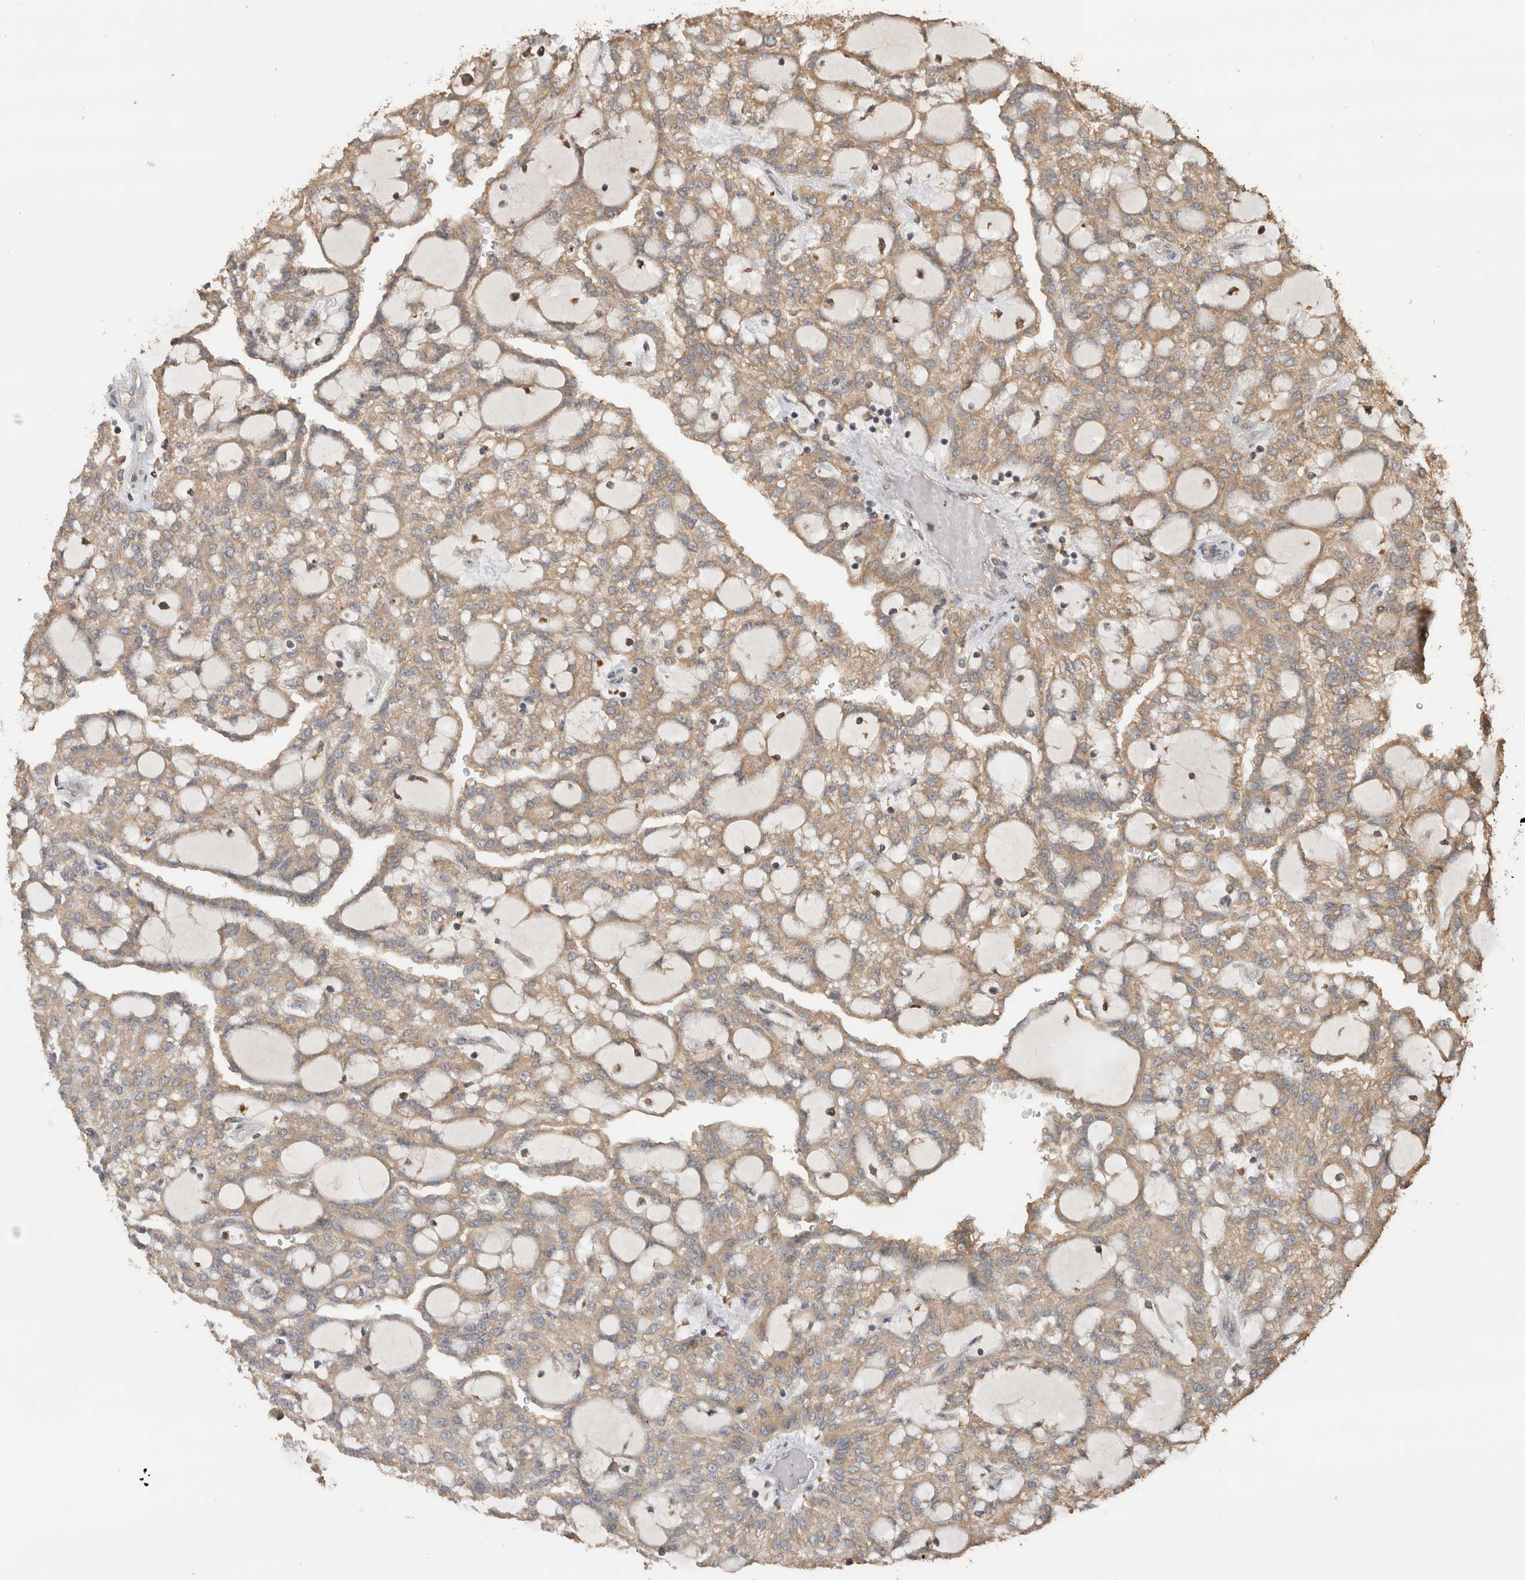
{"staining": {"intensity": "weak", "quantity": ">75%", "location": "cytoplasmic/membranous"}, "tissue": "renal cancer", "cell_type": "Tumor cells", "image_type": "cancer", "snomed": [{"axis": "morphology", "description": "Adenocarcinoma, NOS"}, {"axis": "topography", "description": "Kidney"}], "caption": "This micrograph exhibits immunohistochemistry (IHC) staining of adenocarcinoma (renal), with low weak cytoplasmic/membranous positivity in about >75% of tumor cells.", "gene": "OTUD7B", "patient": {"sex": "male", "age": 63}}